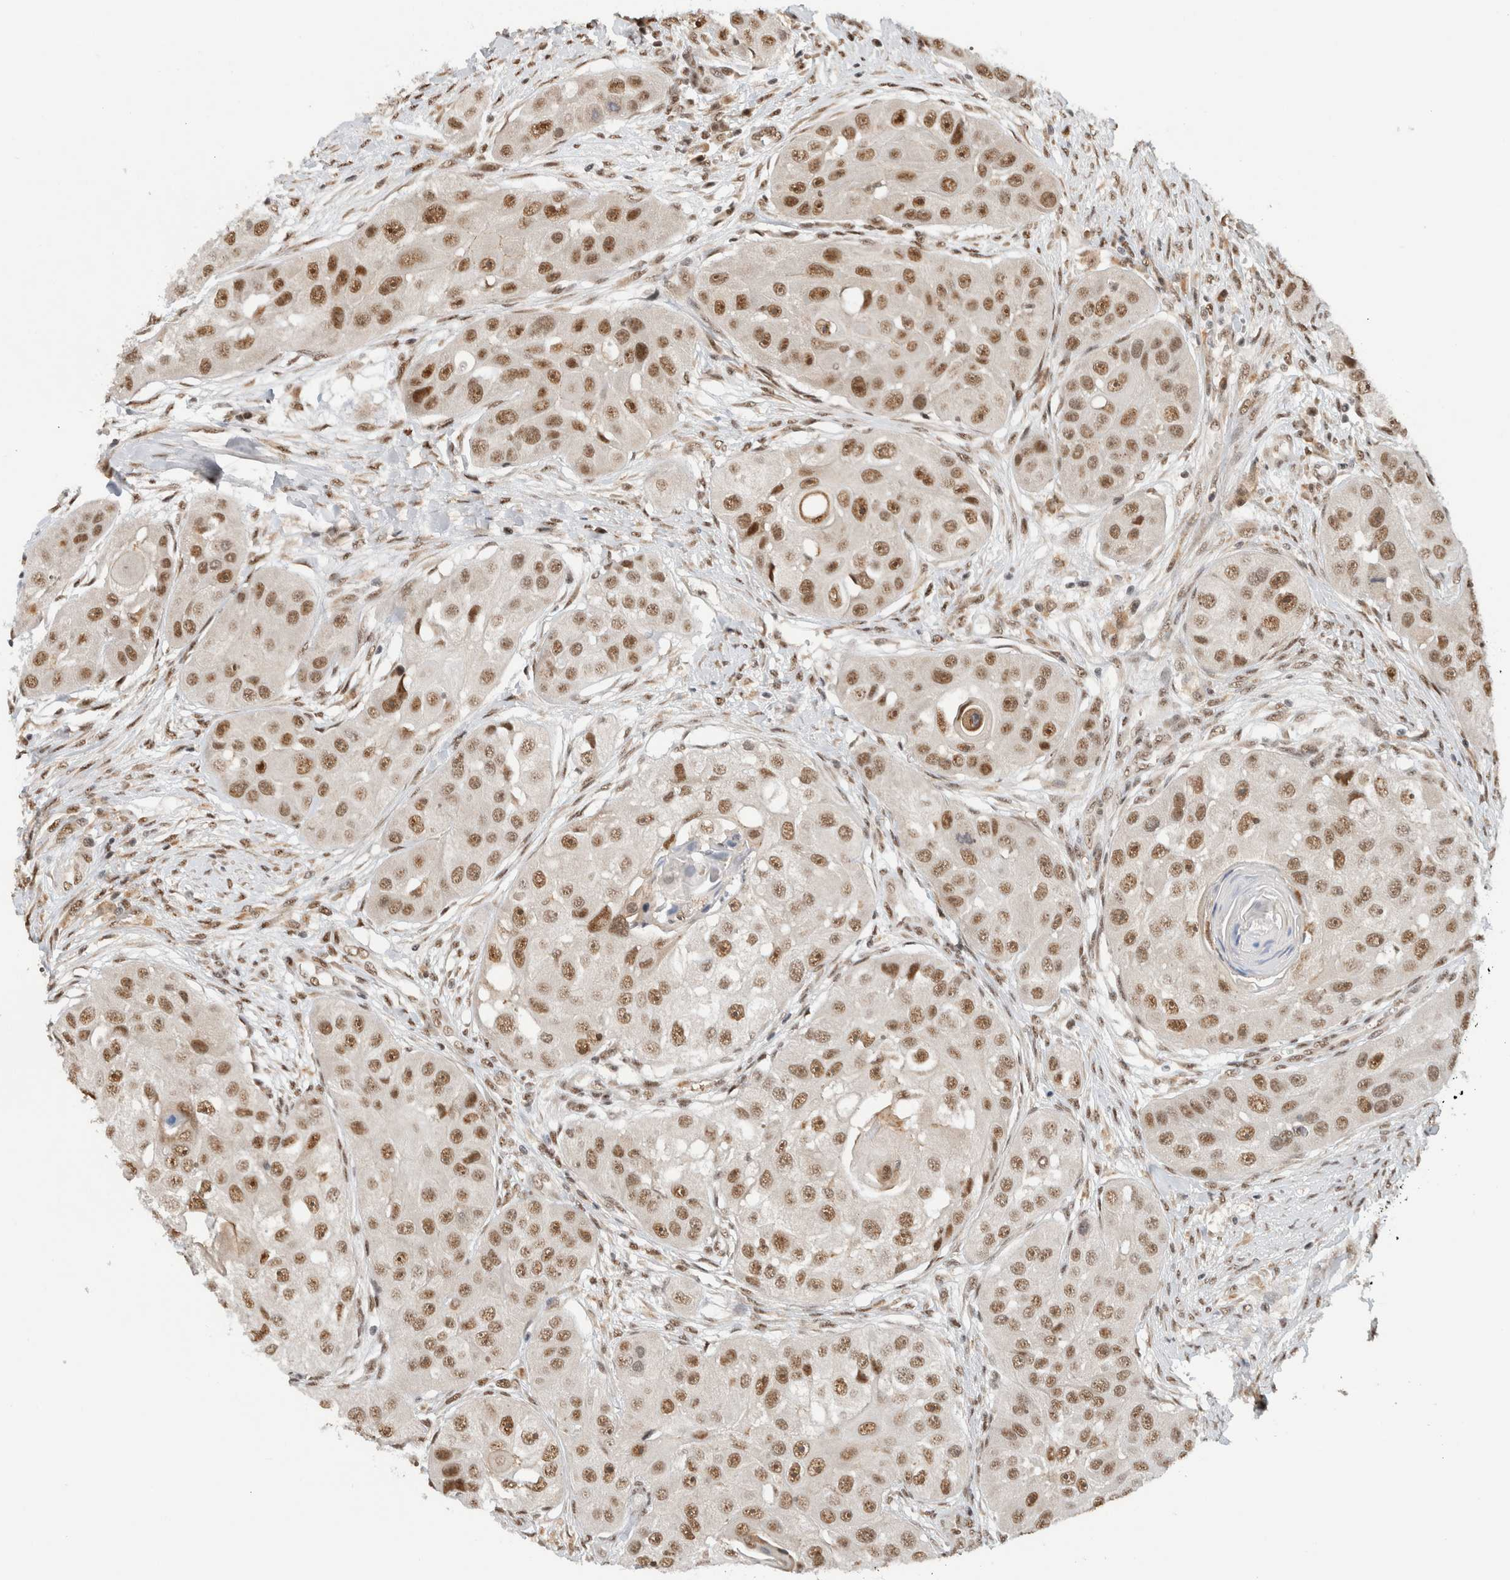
{"staining": {"intensity": "moderate", "quantity": ">75%", "location": "nuclear"}, "tissue": "head and neck cancer", "cell_type": "Tumor cells", "image_type": "cancer", "snomed": [{"axis": "morphology", "description": "Normal tissue, NOS"}, {"axis": "morphology", "description": "Squamous cell carcinoma, NOS"}, {"axis": "topography", "description": "Skeletal muscle"}, {"axis": "topography", "description": "Head-Neck"}], "caption": "This image demonstrates IHC staining of human head and neck squamous cell carcinoma, with medium moderate nuclear positivity in about >75% of tumor cells.", "gene": "NCAPG2", "patient": {"sex": "male", "age": 51}}